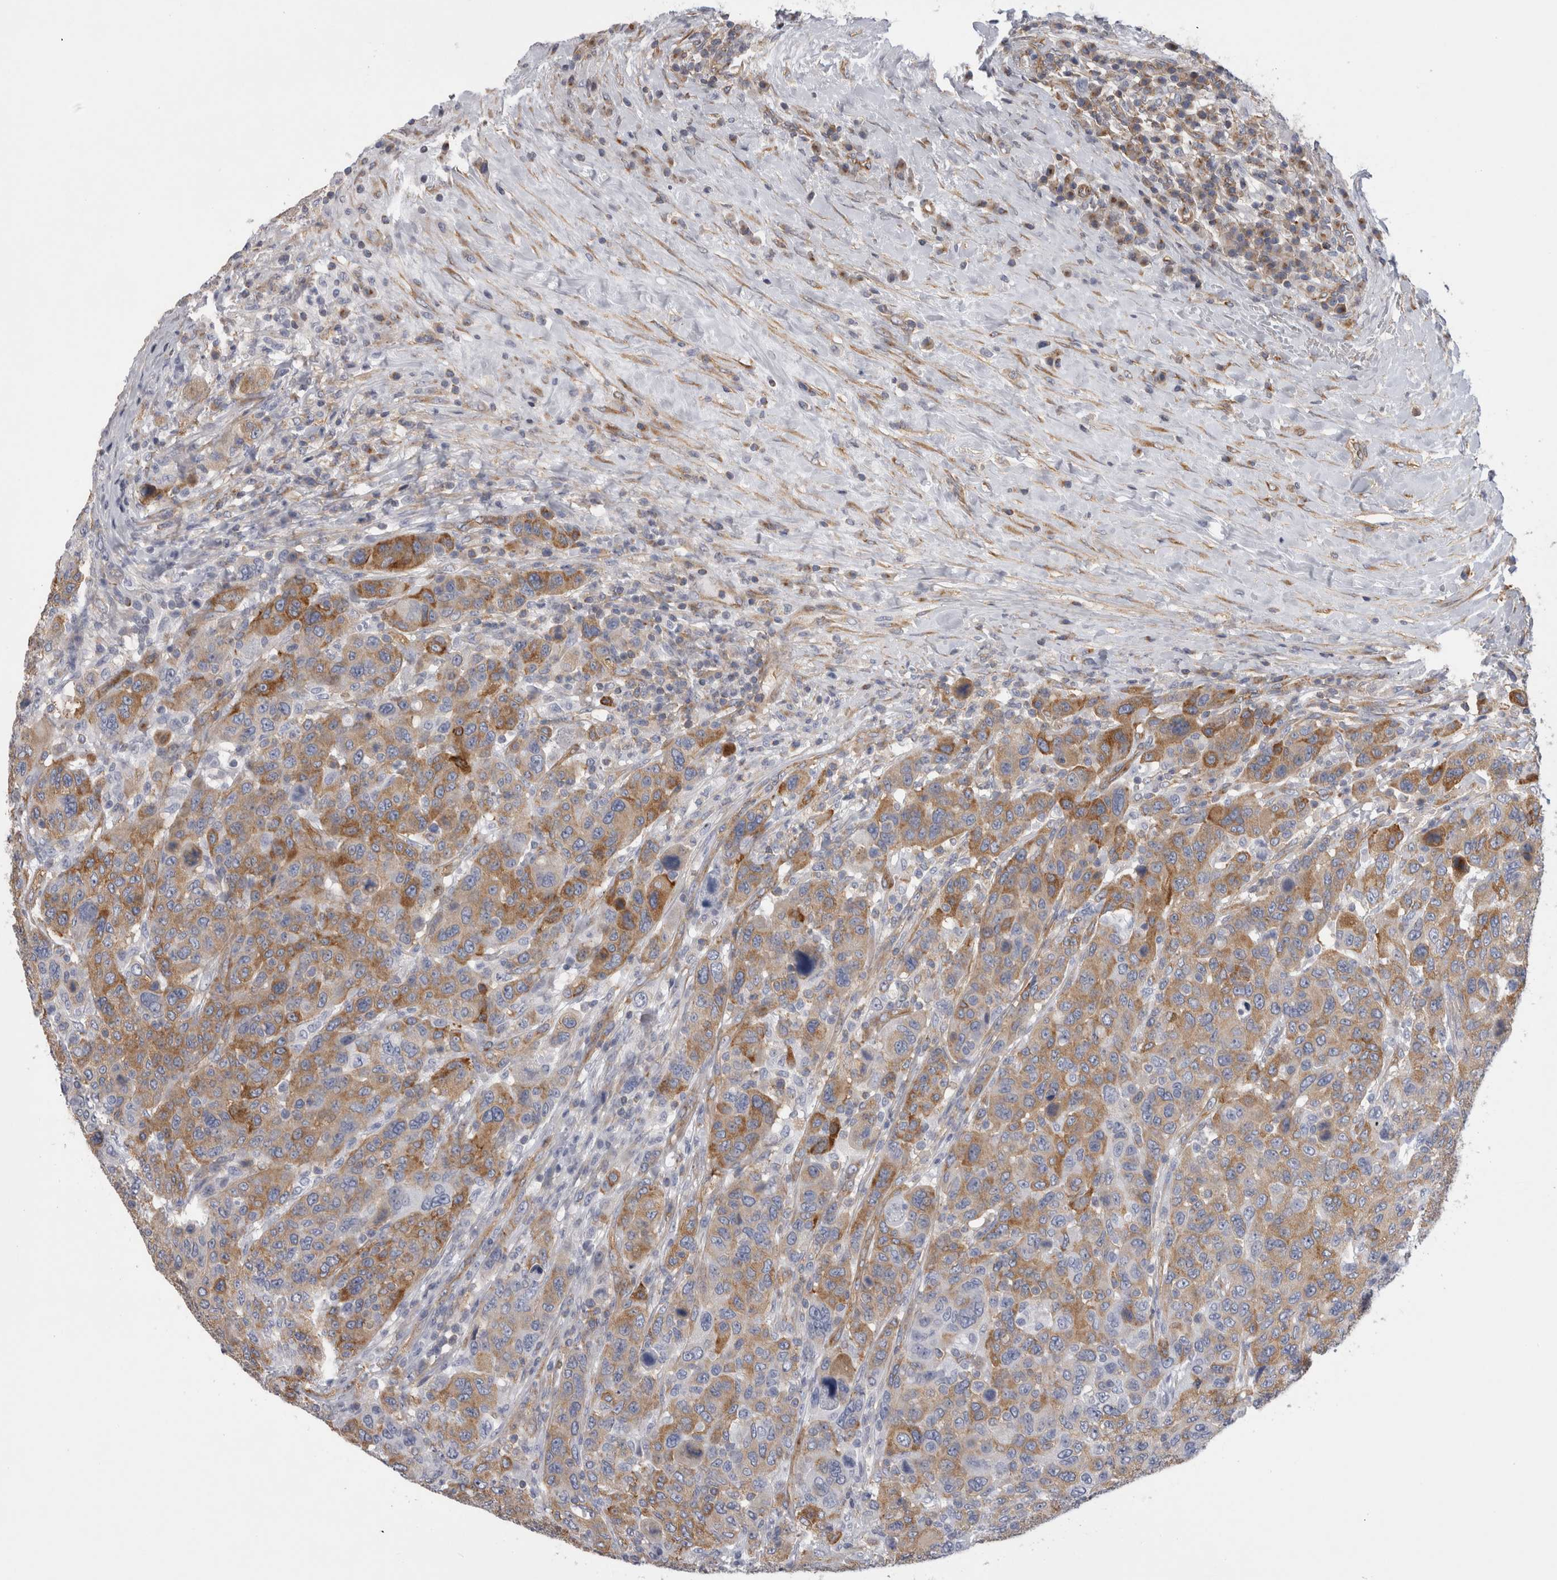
{"staining": {"intensity": "moderate", "quantity": ">75%", "location": "cytoplasmic/membranous"}, "tissue": "breast cancer", "cell_type": "Tumor cells", "image_type": "cancer", "snomed": [{"axis": "morphology", "description": "Duct carcinoma"}, {"axis": "topography", "description": "Breast"}], "caption": "Breast cancer (invasive ductal carcinoma) tissue demonstrates moderate cytoplasmic/membranous positivity in approximately >75% of tumor cells, visualized by immunohistochemistry.", "gene": "ATXN3", "patient": {"sex": "female", "age": 37}}